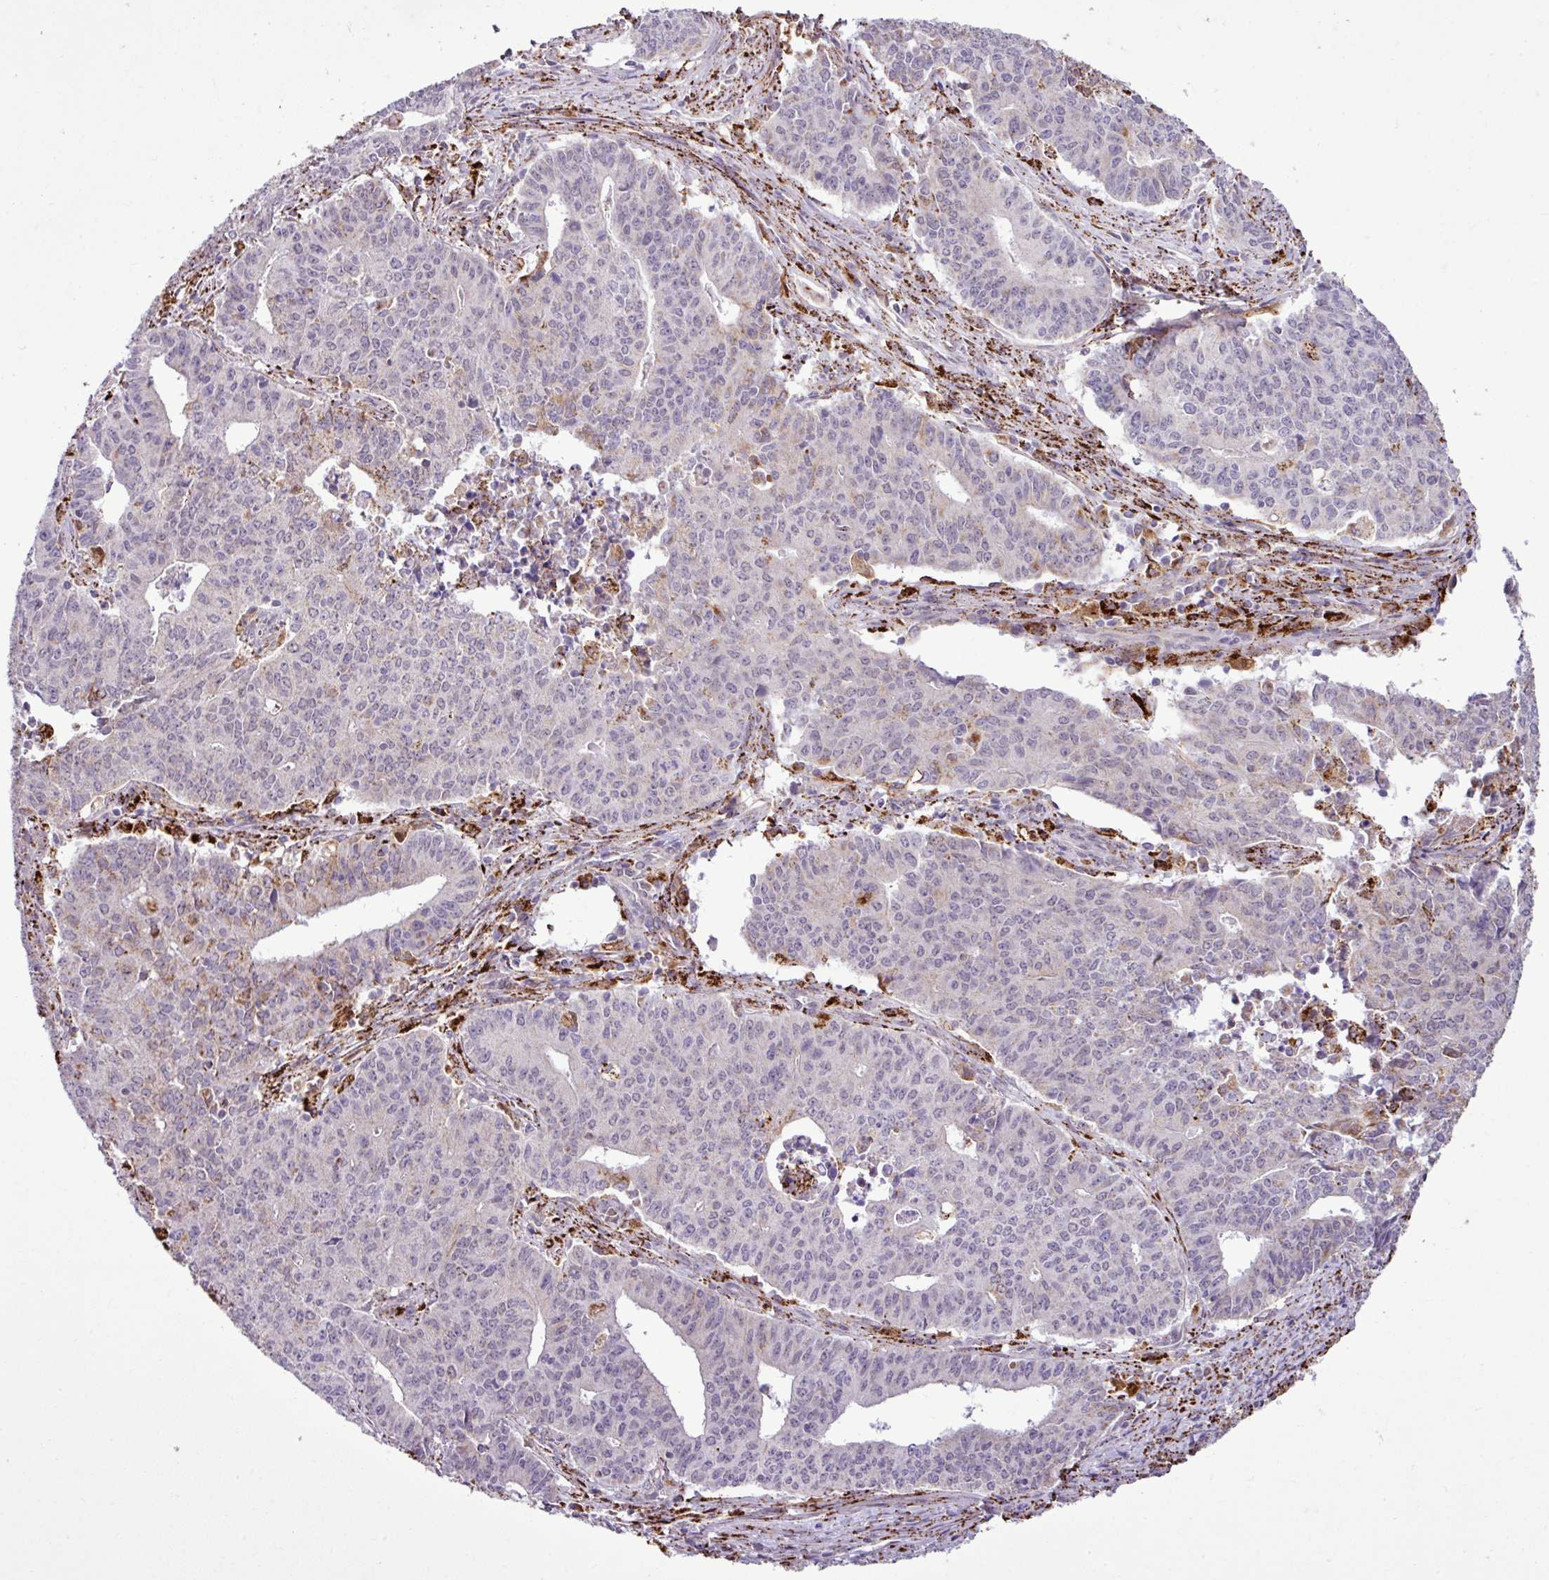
{"staining": {"intensity": "moderate", "quantity": "<25%", "location": "cytoplasmic/membranous"}, "tissue": "endometrial cancer", "cell_type": "Tumor cells", "image_type": "cancer", "snomed": [{"axis": "morphology", "description": "Adenocarcinoma, NOS"}, {"axis": "topography", "description": "Endometrium"}], "caption": "Protein expression by immunohistochemistry demonstrates moderate cytoplasmic/membranous positivity in about <25% of tumor cells in adenocarcinoma (endometrial). (DAB IHC, brown staining for protein, blue staining for nuclei).", "gene": "SGPP1", "patient": {"sex": "female", "age": 59}}